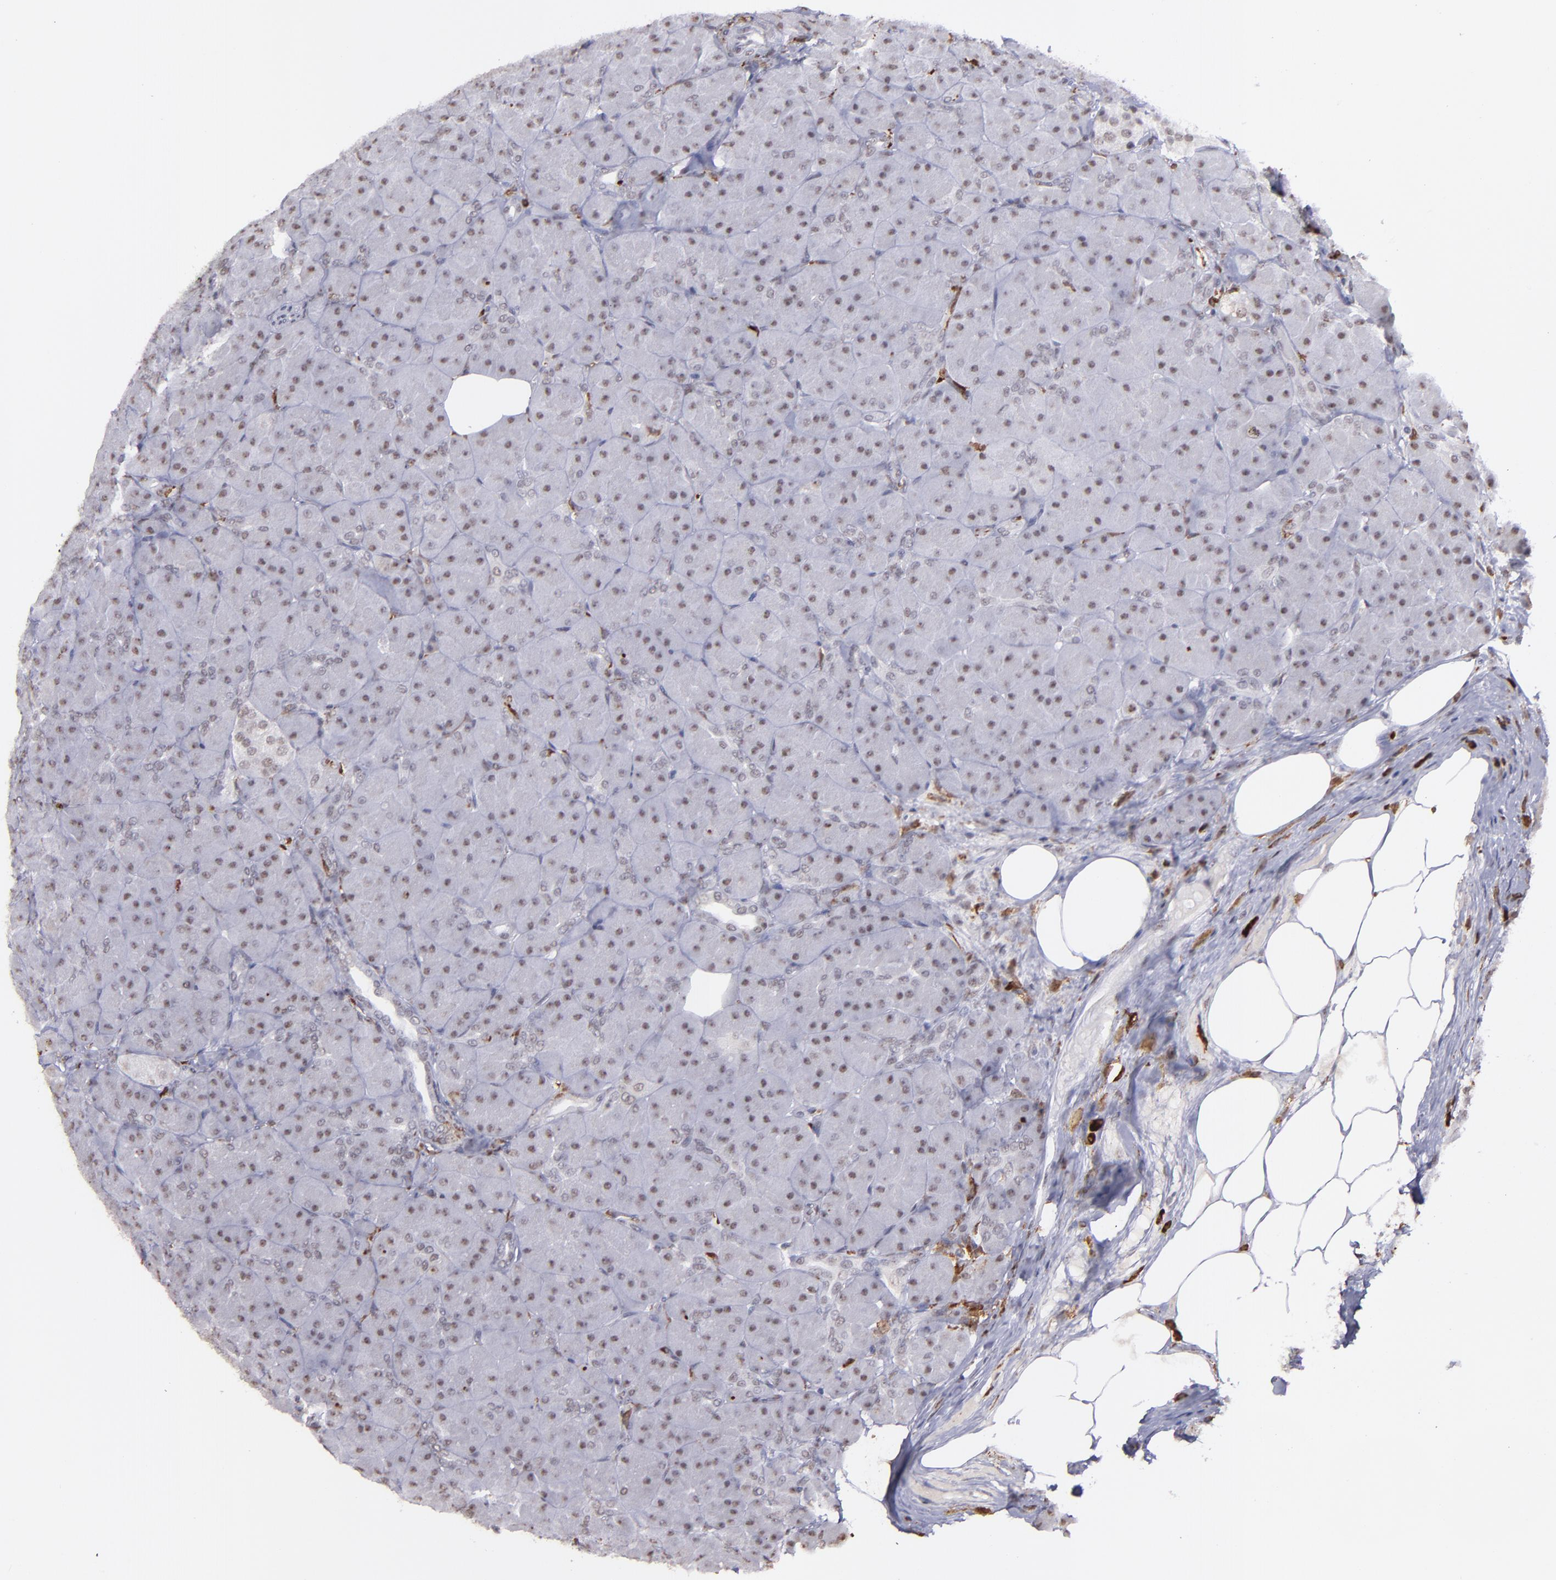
{"staining": {"intensity": "negative", "quantity": "none", "location": "none"}, "tissue": "pancreas", "cell_type": "Exocrine glandular cells", "image_type": "normal", "snomed": [{"axis": "morphology", "description": "Normal tissue, NOS"}, {"axis": "topography", "description": "Pancreas"}], "caption": "This is a histopathology image of immunohistochemistry (IHC) staining of unremarkable pancreas, which shows no staining in exocrine glandular cells.", "gene": "NCF2", "patient": {"sex": "male", "age": 66}}